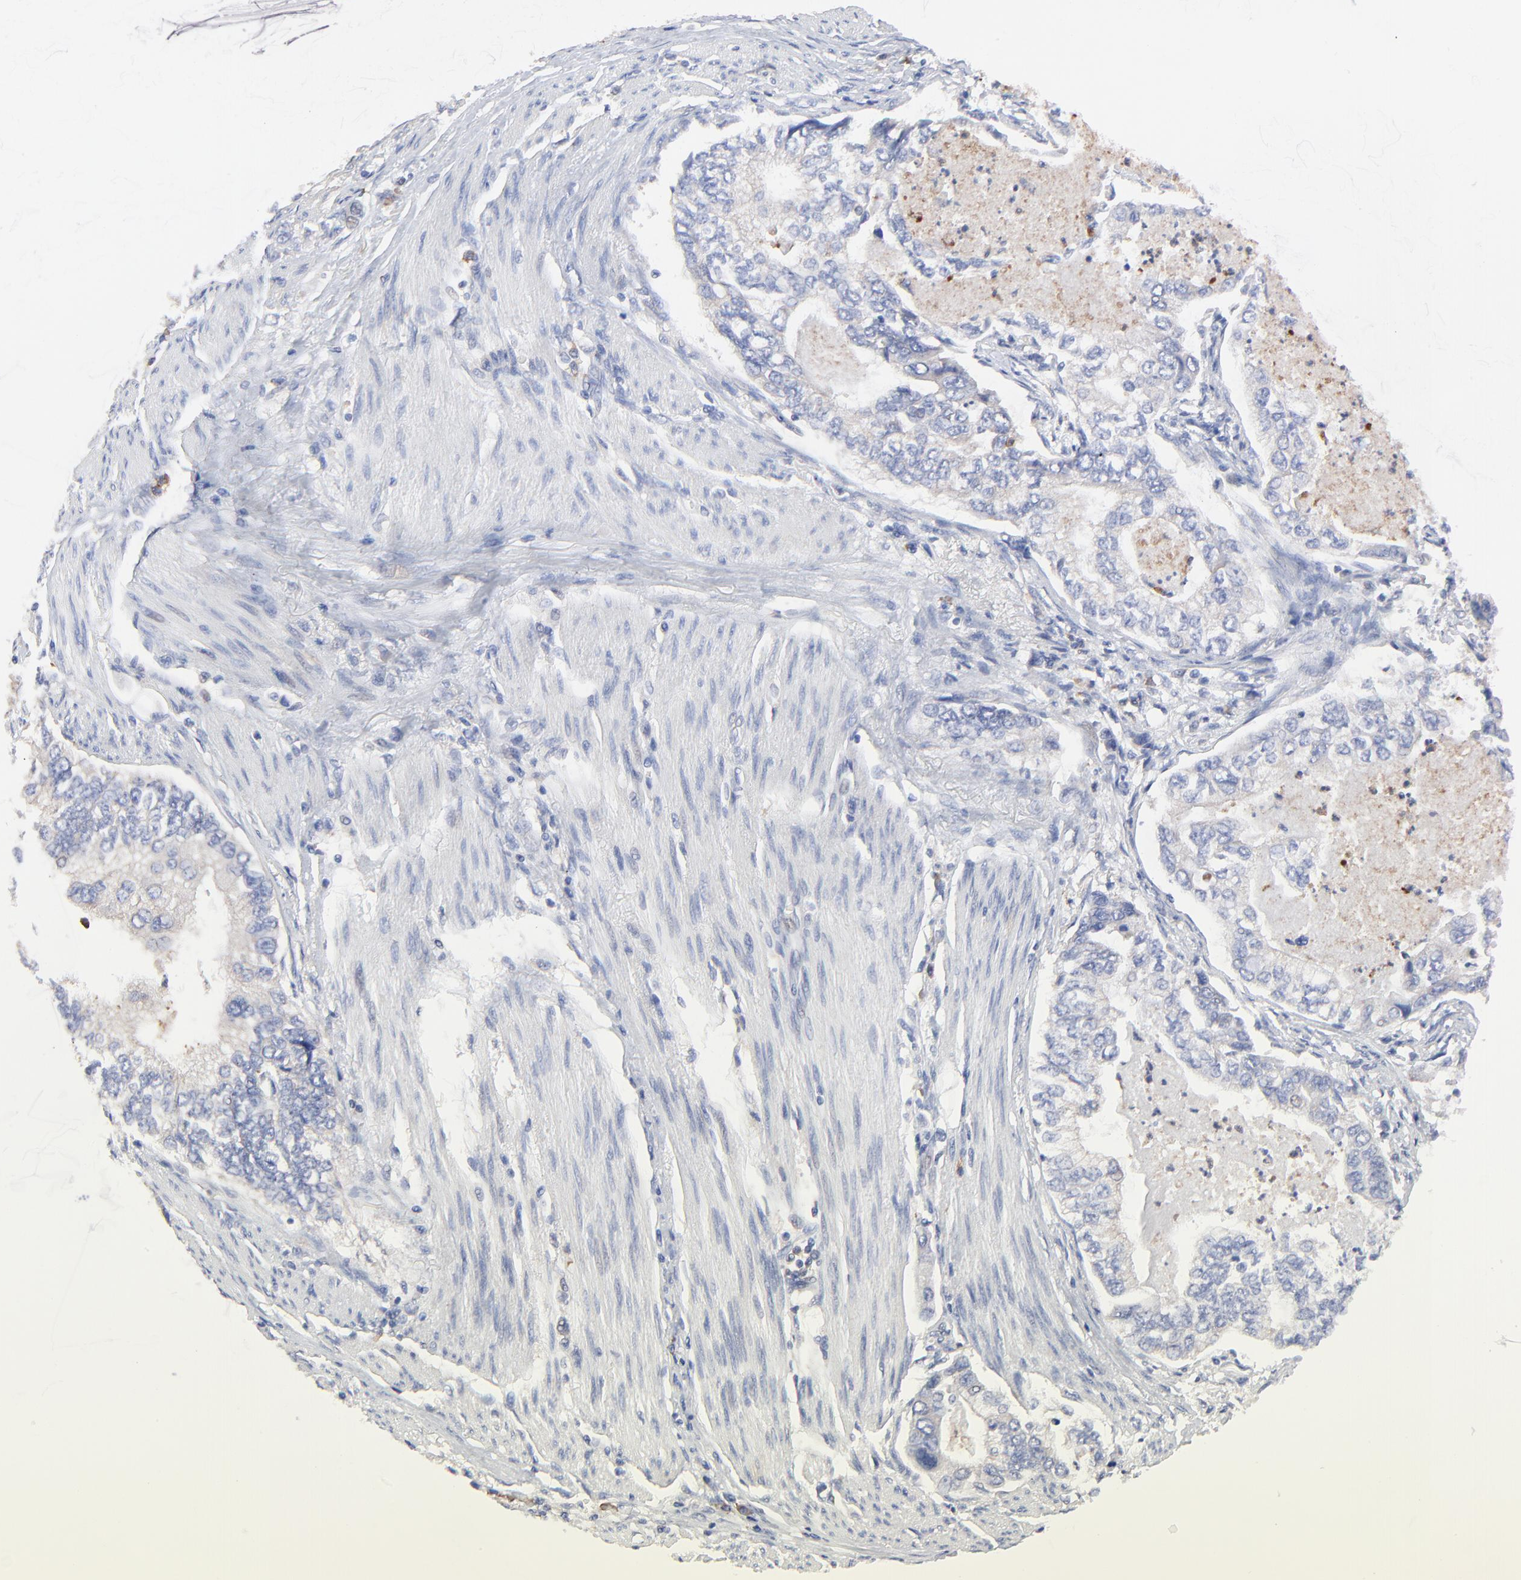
{"staining": {"intensity": "weak", "quantity": "25%-75%", "location": "cytoplasmic/membranous"}, "tissue": "stomach cancer", "cell_type": "Tumor cells", "image_type": "cancer", "snomed": [{"axis": "morphology", "description": "Adenocarcinoma, NOS"}, {"axis": "topography", "description": "Pancreas"}, {"axis": "topography", "description": "Stomach, upper"}], "caption": "IHC of stomach cancer exhibits low levels of weak cytoplasmic/membranous expression in about 25%-75% of tumor cells.", "gene": "PPFIBP2", "patient": {"sex": "male", "age": 77}}